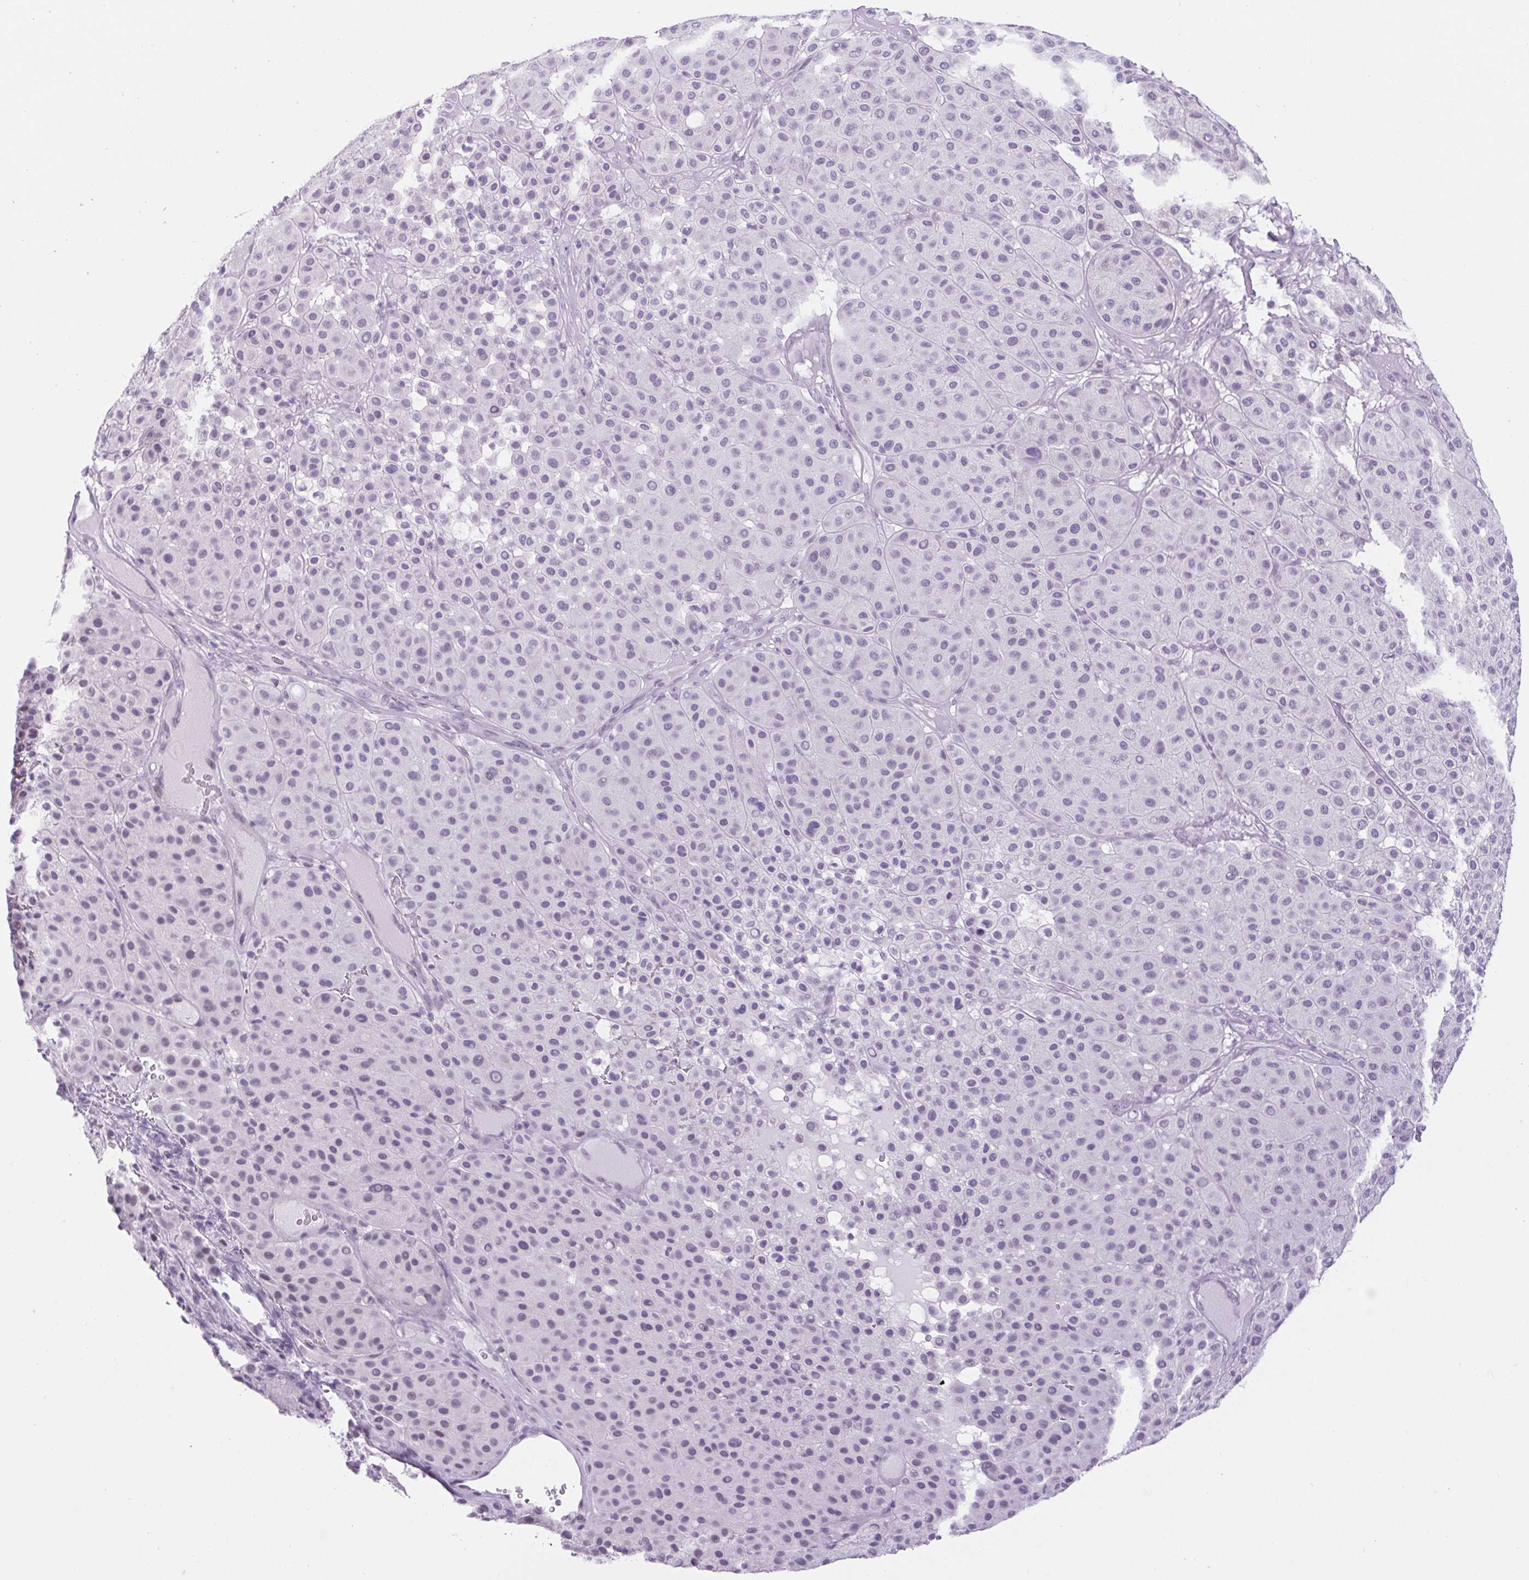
{"staining": {"intensity": "negative", "quantity": "none", "location": "none"}, "tissue": "melanoma", "cell_type": "Tumor cells", "image_type": "cancer", "snomed": [{"axis": "morphology", "description": "Malignant melanoma, Metastatic site"}, {"axis": "topography", "description": "Smooth muscle"}], "caption": "Melanoma was stained to show a protein in brown. There is no significant expression in tumor cells. (Brightfield microscopy of DAB (3,3'-diaminobenzidine) IHC at high magnification).", "gene": "BCAS1", "patient": {"sex": "male", "age": 41}}